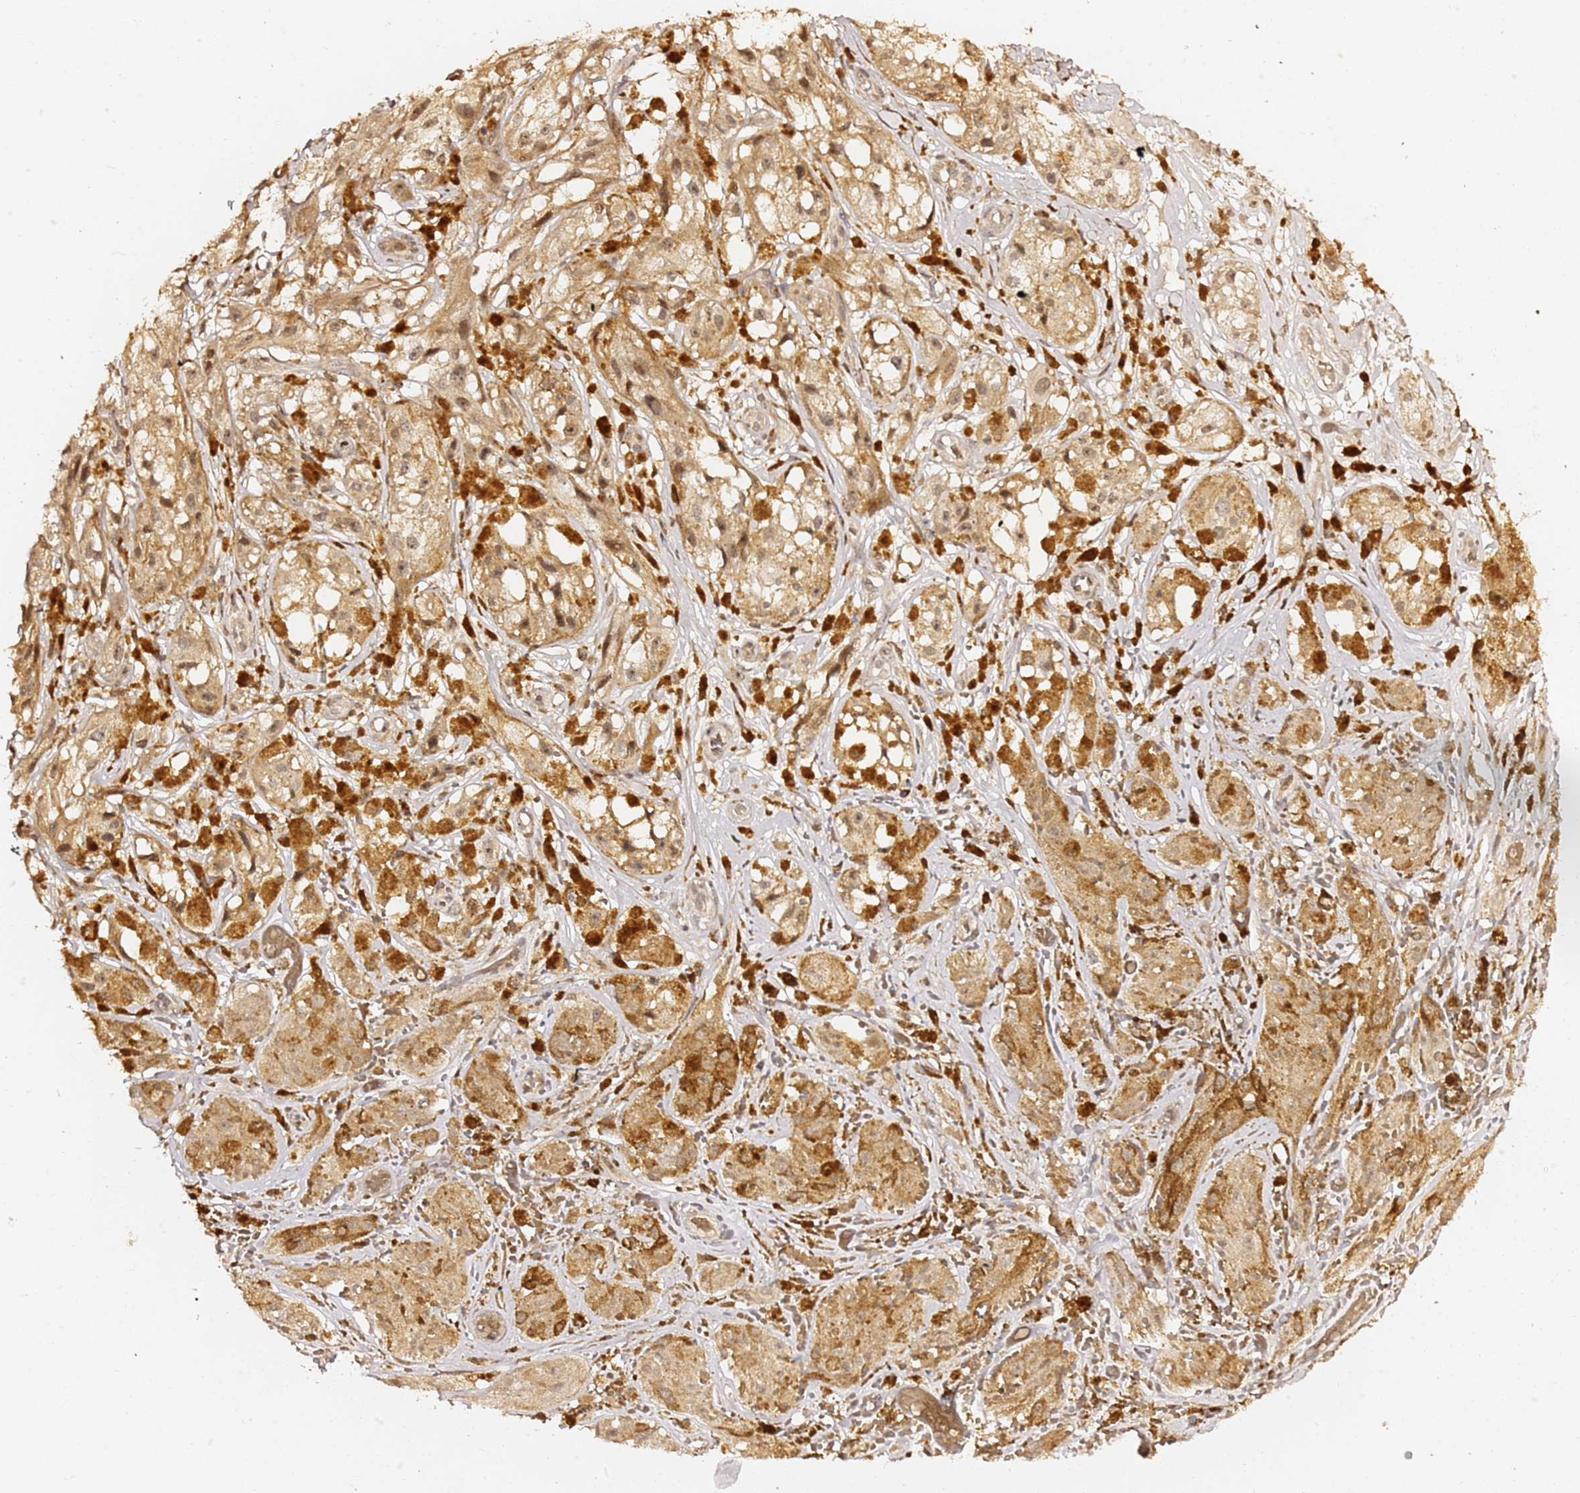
{"staining": {"intensity": "weak", "quantity": ">75%", "location": "cytoplasmic/membranous,nuclear"}, "tissue": "melanoma", "cell_type": "Tumor cells", "image_type": "cancer", "snomed": [{"axis": "morphology", "description": "Malignant melanoma, NOS"}, {"axis": "topography", "description": "Skin"}], "caption": "This is an image of immunohistochemistry (IHC) staining of melanoma, which shows weak staining in the cytoplasmic/membranous and nuclear of tumor cells.", "gene": "OR5V1", "patient": {"sex": "male", "age": 88}}